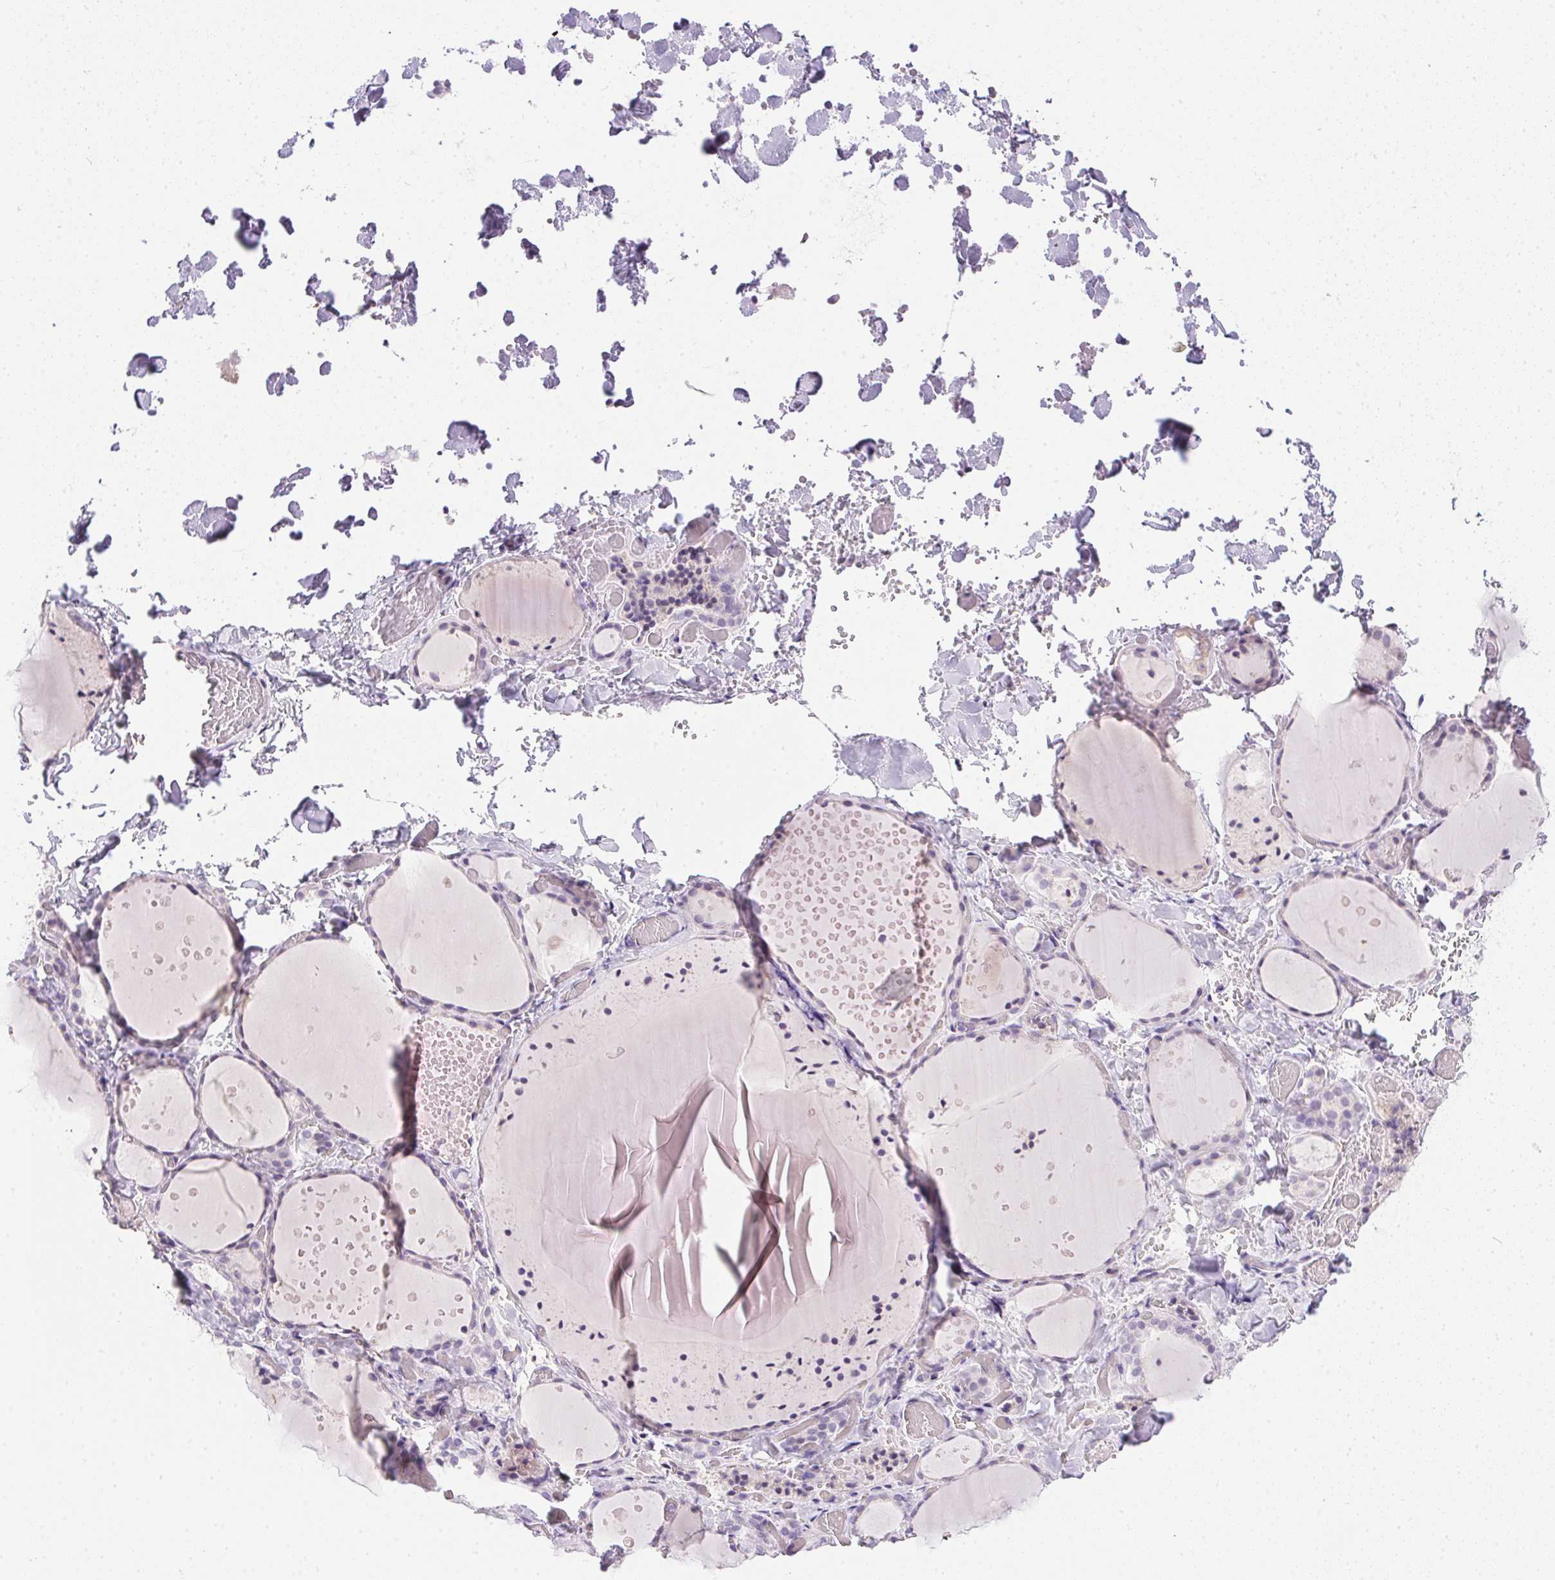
{"staining": {"intensity": "negative", "quantity": "none", "location": "none"}, "tissue": "thyroid gland", "cell_type": "Glandular cells", "image_type": "normal", "snomed": [{"axis": "morphology", "description": "Normal tissue, NOS"}, {"axis": "topography", "description": "Thyroid gland"}], "caption": "High magnification brightfield microscopy of unremarkable thyroid gland stained with DAB (brown) and counterstained with hematoxylin (blue): glandular cells show no significant staining. (DAB (3,3'-diaminobenzidine) IHC, high magnification).", "gene": "PRL", "patient": {"sex": "female", "age": 36}}